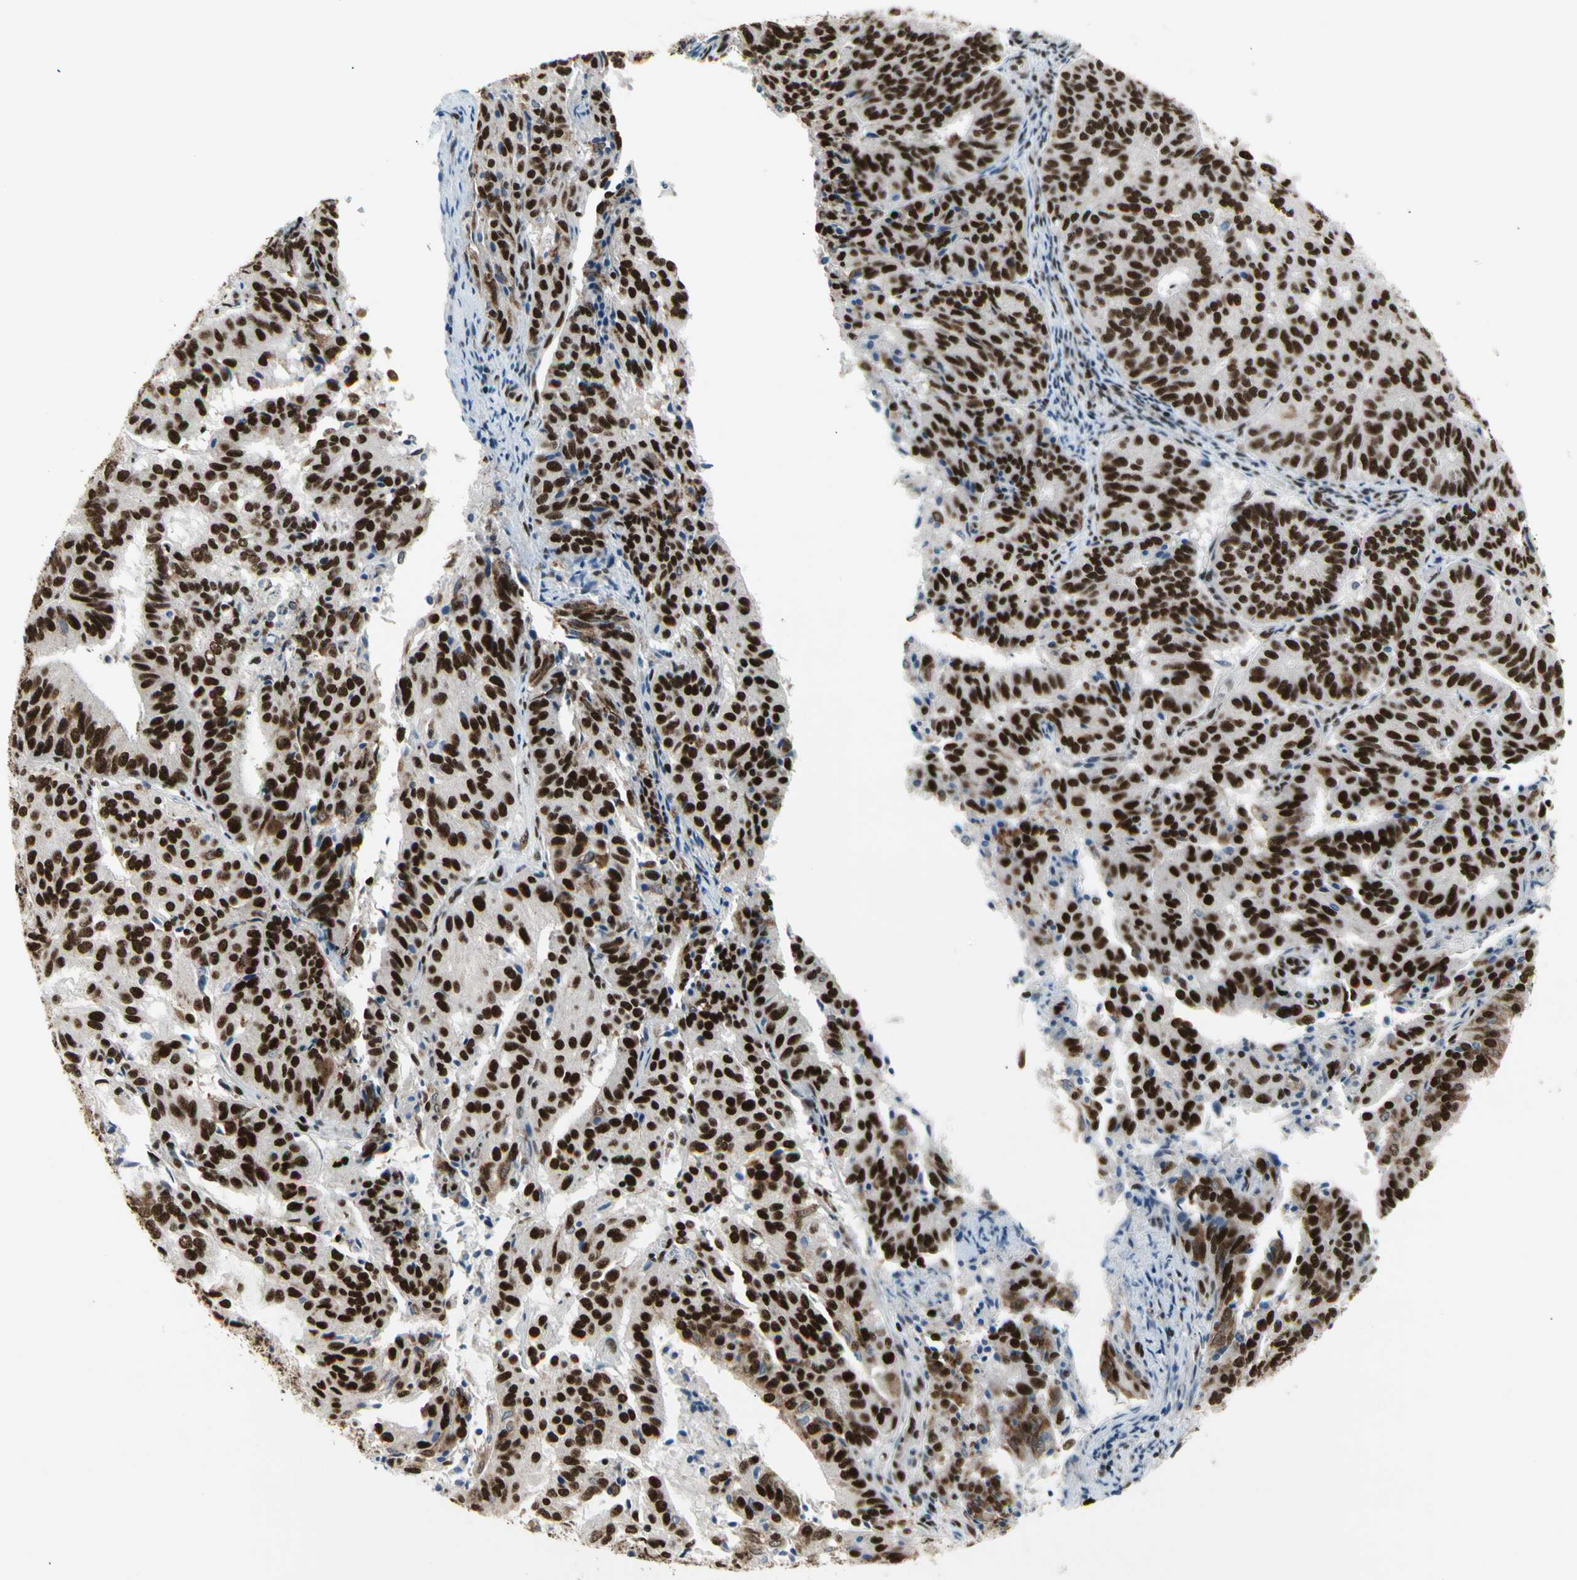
{"staining": {"intensity": "strong", "quantity": ">75%", "location": "nuclear"}, "tissue": "endometrial cancer", "cell_type": "Tumor cells", "image_type": "cancer", "snomed": [{"axis": "morphology", "description": "Adenocarcinoma, NOS"}, {"axis": "topography", "description": "Uterus"}], "caption": "Immunohistochemistry (IHC) (DAB (3,3'-diaminobenzidine)) staining of endometrial adenocarcinoma displays strong nuclear protein staining in approximately >75% of tumor cells.", "gene": "SRSF11", "patient": {"sex": "female", "age": 60}}